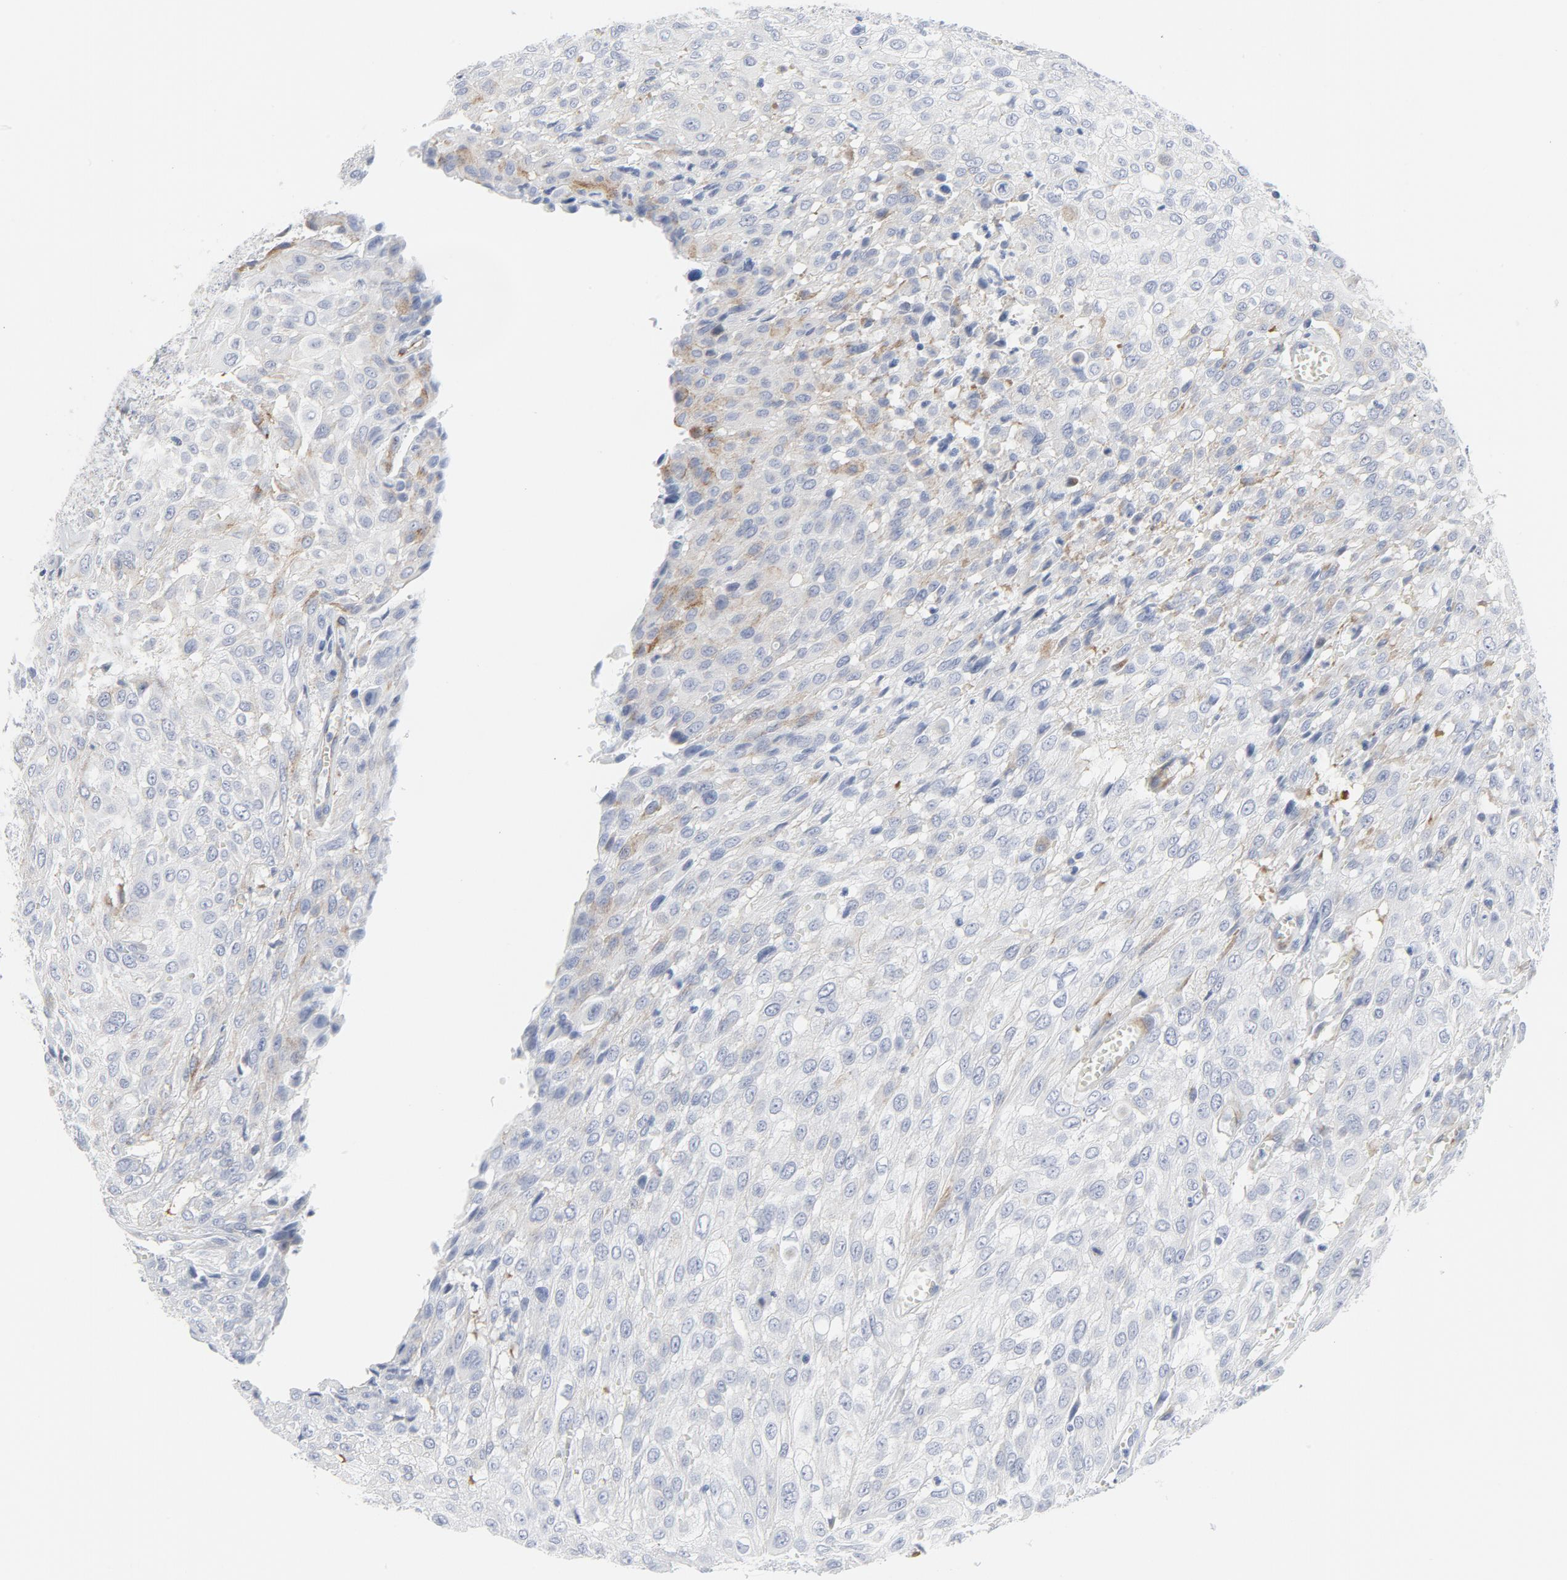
{"staining": {"intensity": "negative", "quantity": "none", "location": "none"}, "tissue": "urothelial cancer", "cell_type": "Tumor cells", "image_type": "cancer", "snomed": [{"axis": "morphology", "description": "Urothelial carcinoma, High grade"}, {"axis": "topography", "description": "Urinary bladder"}], "caption": "Tumor cells are negative for protein expression in human urothelial carcinoma (high-grade). Nuclei are stained in blue.", "gene": "TUBB1", "patient": {"sex": "male", "age": 57}}